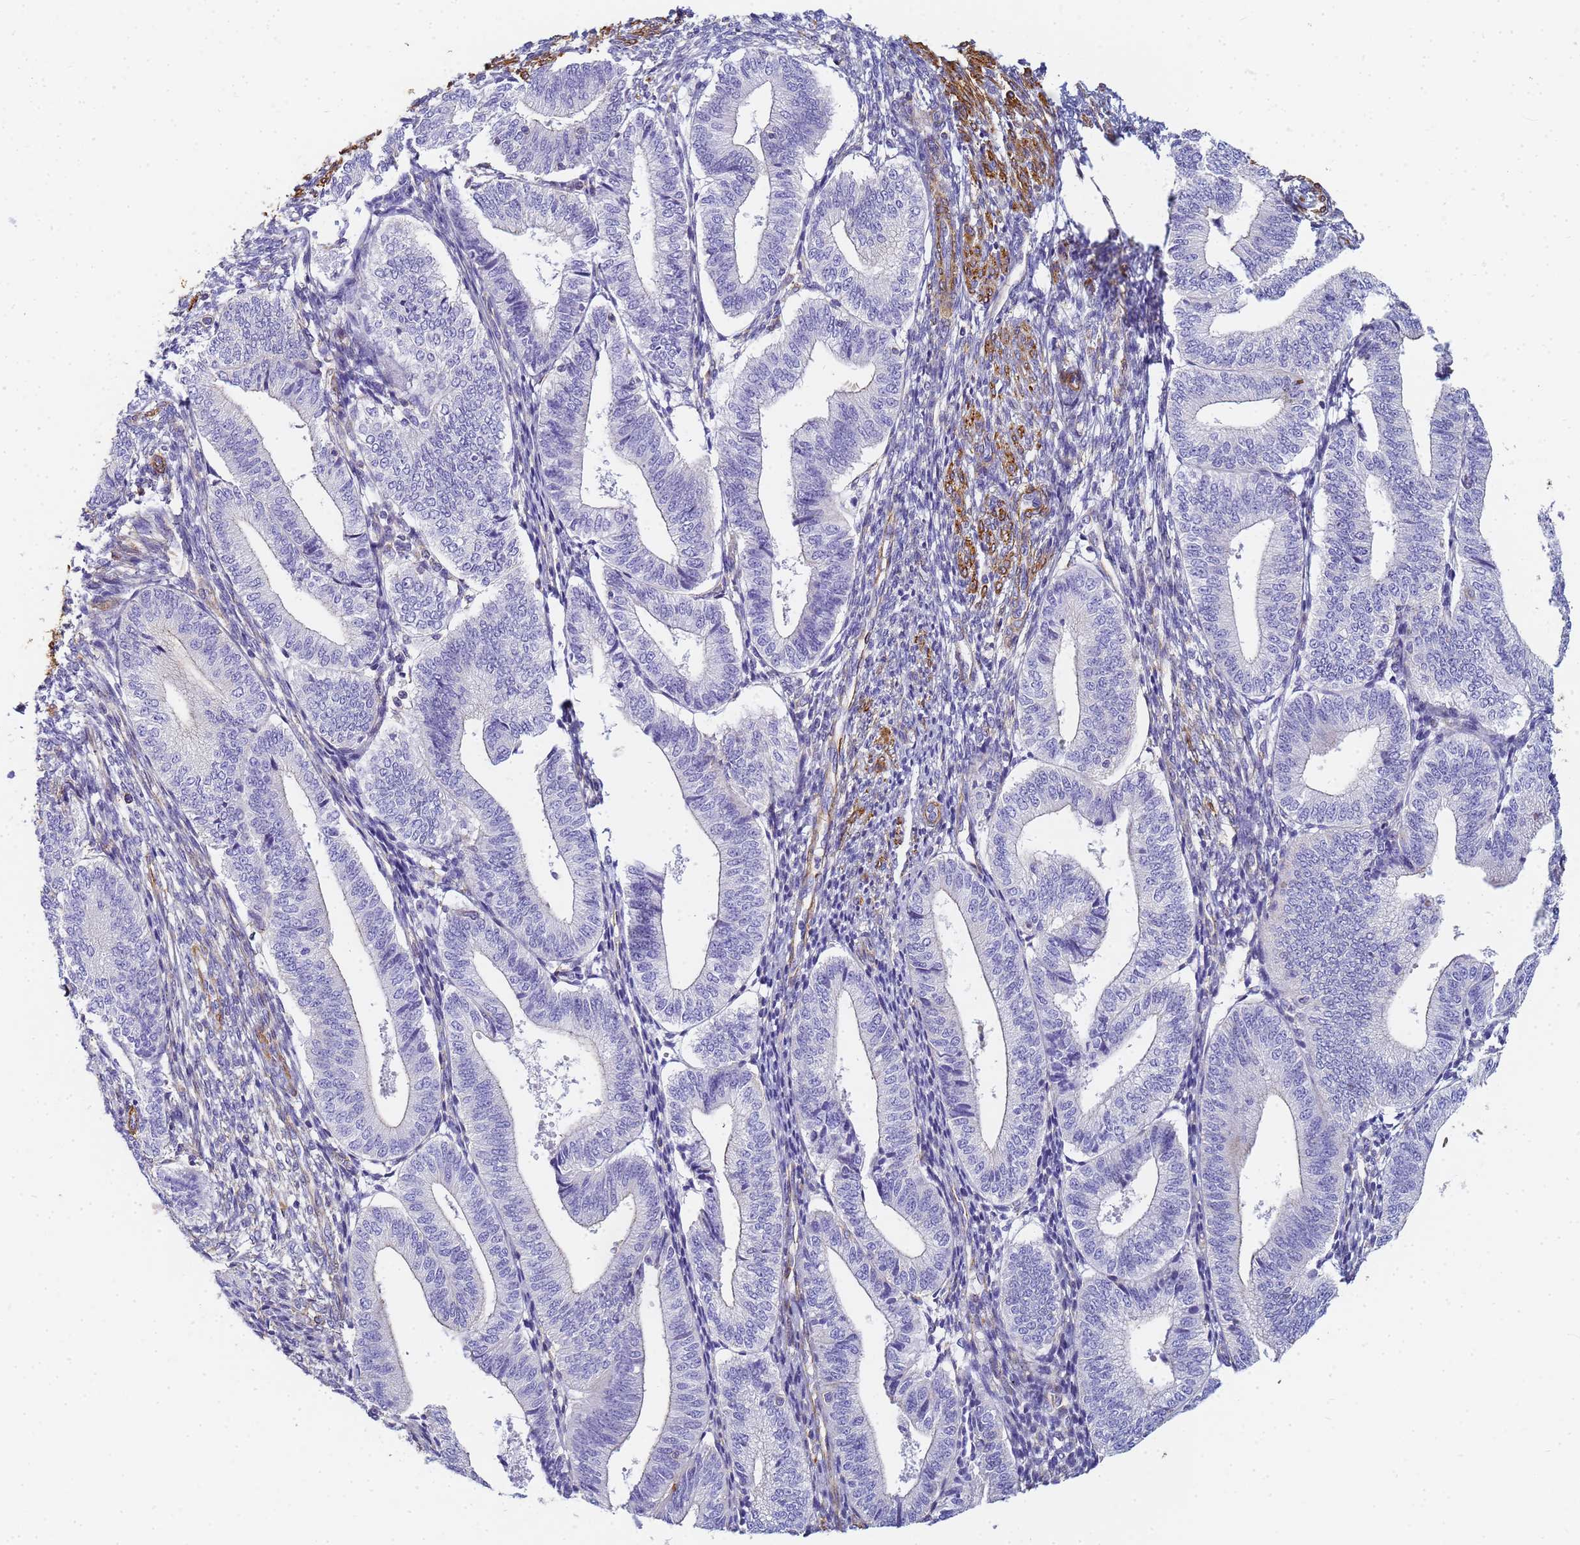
{"staining": {"intensity": "weak", "quantity": "<25%", "location": "cytoplasmic/membranous"}, "tissue": "endometrium", "cell_type": "Cells in endometrial stroma", "image_type": "normal", "snomed": [{"axis": "morphology", "description": "Normal tissue, NOS"}, {"axis": "topography", "description": "Endometrium"}], "caption": "An IHC photomicrograph of benign endometrium is shown. There is no staining in cells in endometrial stroma of endometrium.", "gene": "TPM1", "patient": {"sex": "female", "age": 34}}